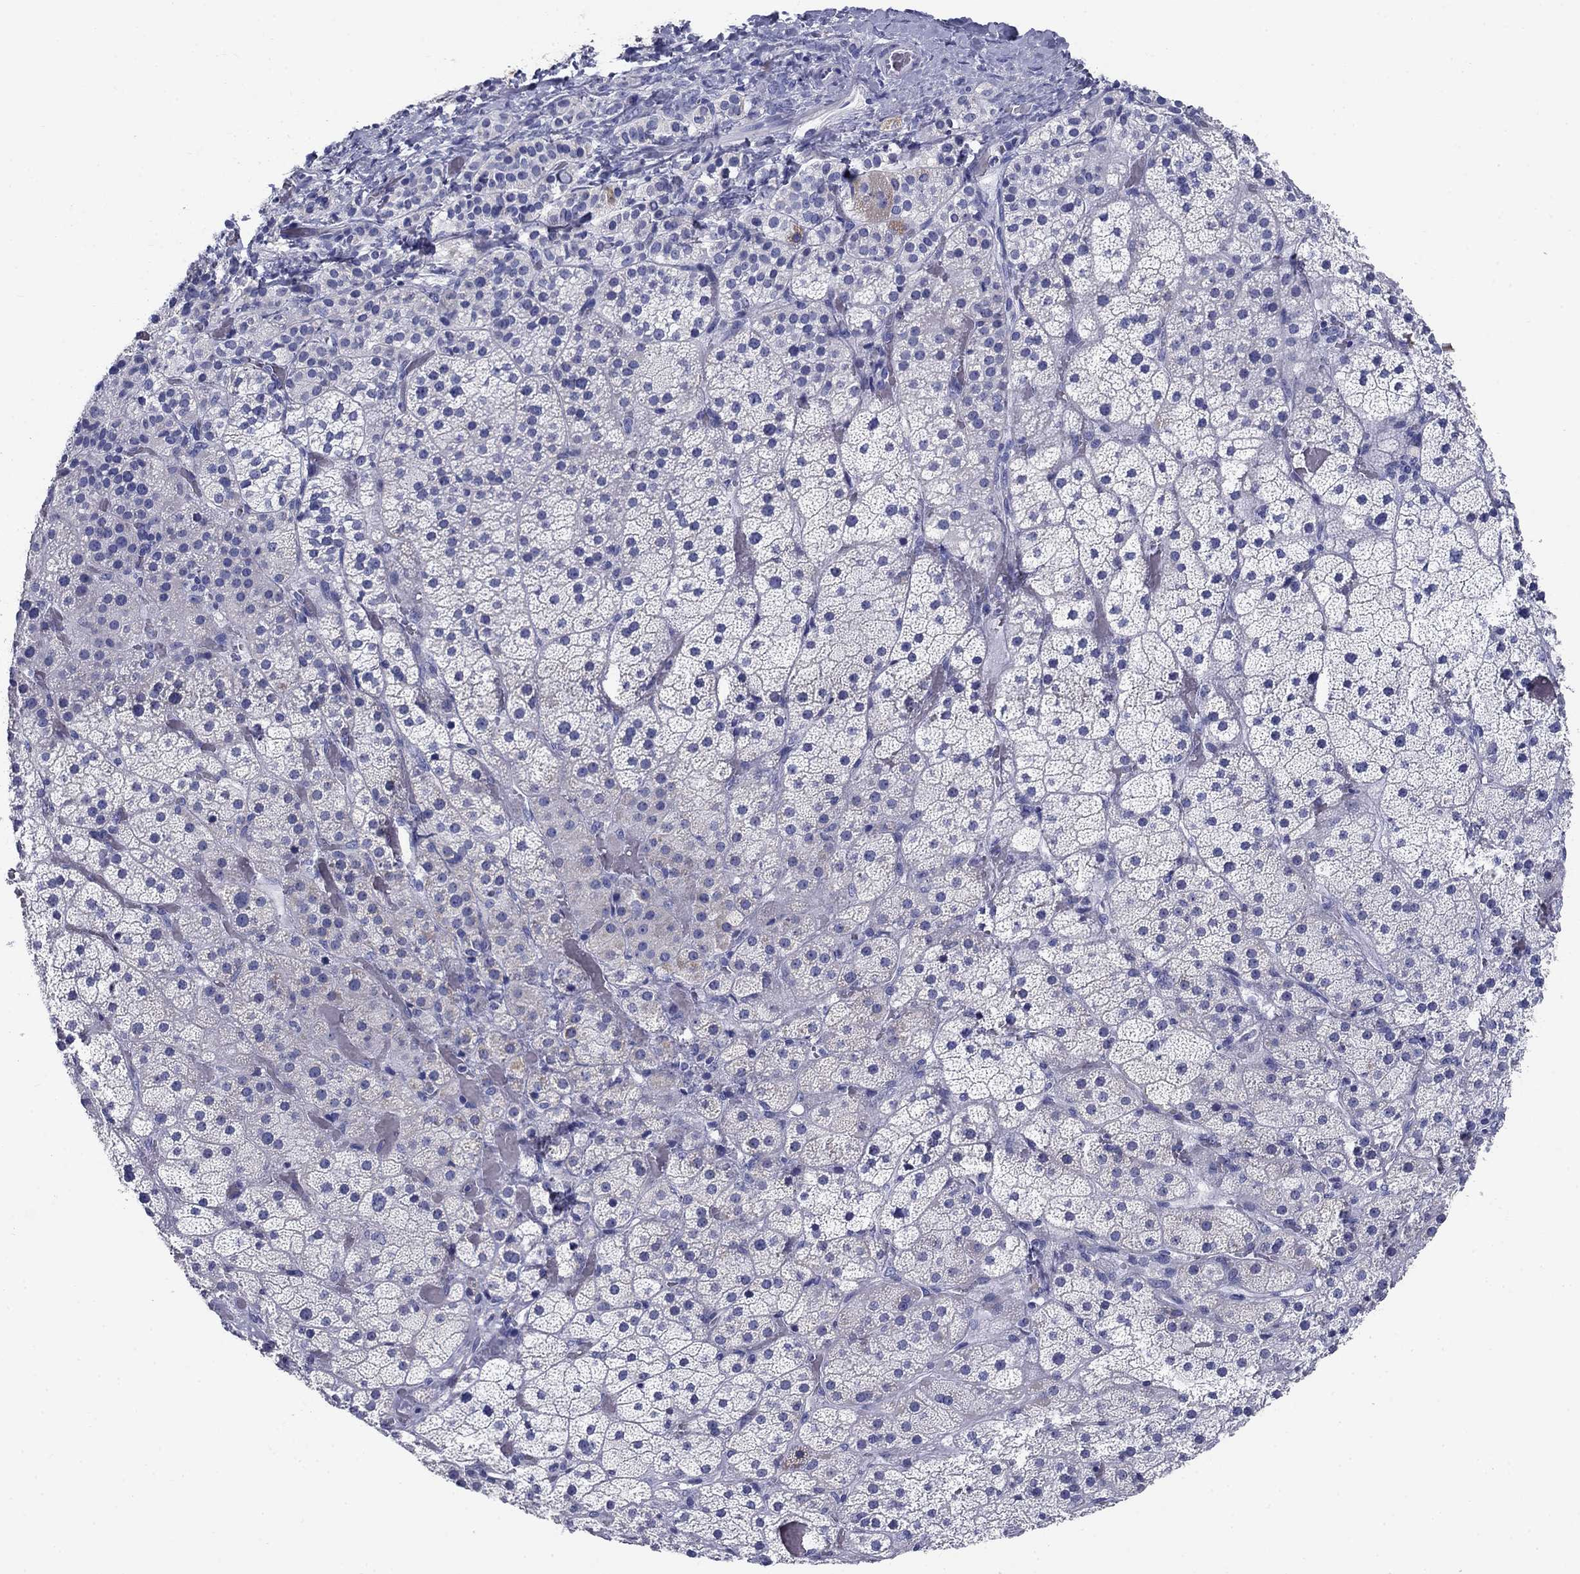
{"staining": {"intensity": "negative", "quantity": "none", "location": "none"}, "tissue": "adrenal gland", "cell_type": "Glandular cells", "image_type": "normal", "snomed": [{"axis": "morphology", "description": "Normal tissue, NOS"}, {"axis": "topography", "description": "Adrenal gland"}], "caption": "This micrograph is of benign adrenal gland stained with IHC to label a protein in brown with the nuclei are counter-stained blue. There is no staining in glandular cells.", "gene": "UPB1", "patient": {"sex": "male", "age": 57}}